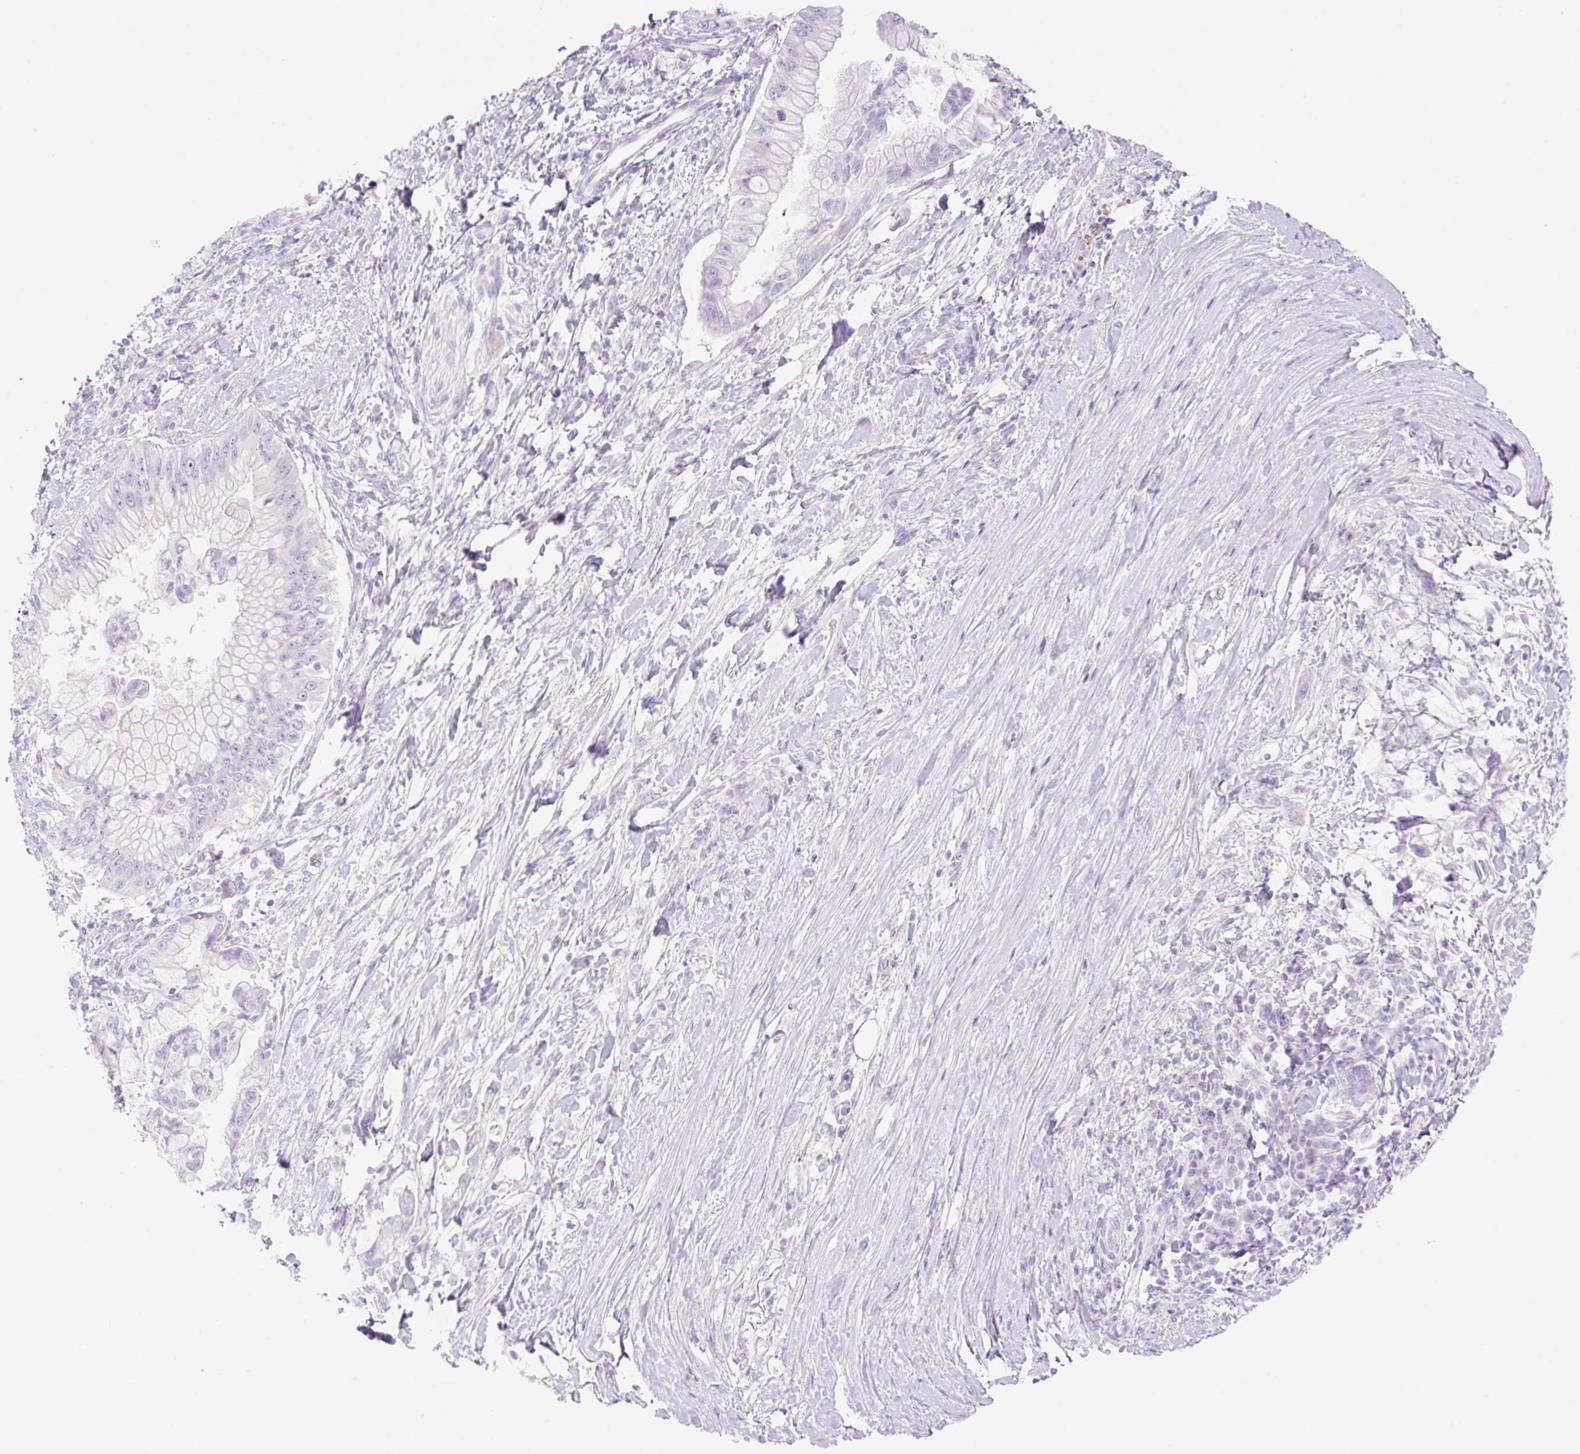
{"staining": {"intensity": "negative", "quantity": "none", "location": "none"}, "tissue": "pancreatic cancer", "cell_type": "Tumor cells", "image_type": "cancer", "snomed": [{"axis": "morphology", "description": "Adenocarcinoma, NOS"}, {"axis": "topography", "description": "Pancreas"}], "caption": "DAB (3,3'-diaminobenzidine) immunohistochemical staining of pancreatic cancer (adenocarcinoma) shows no significant staining in tumor cells. Nuclei are stained in blue.", "gene": "CDX1", "patient": {"sex": "male", "age": 48}}